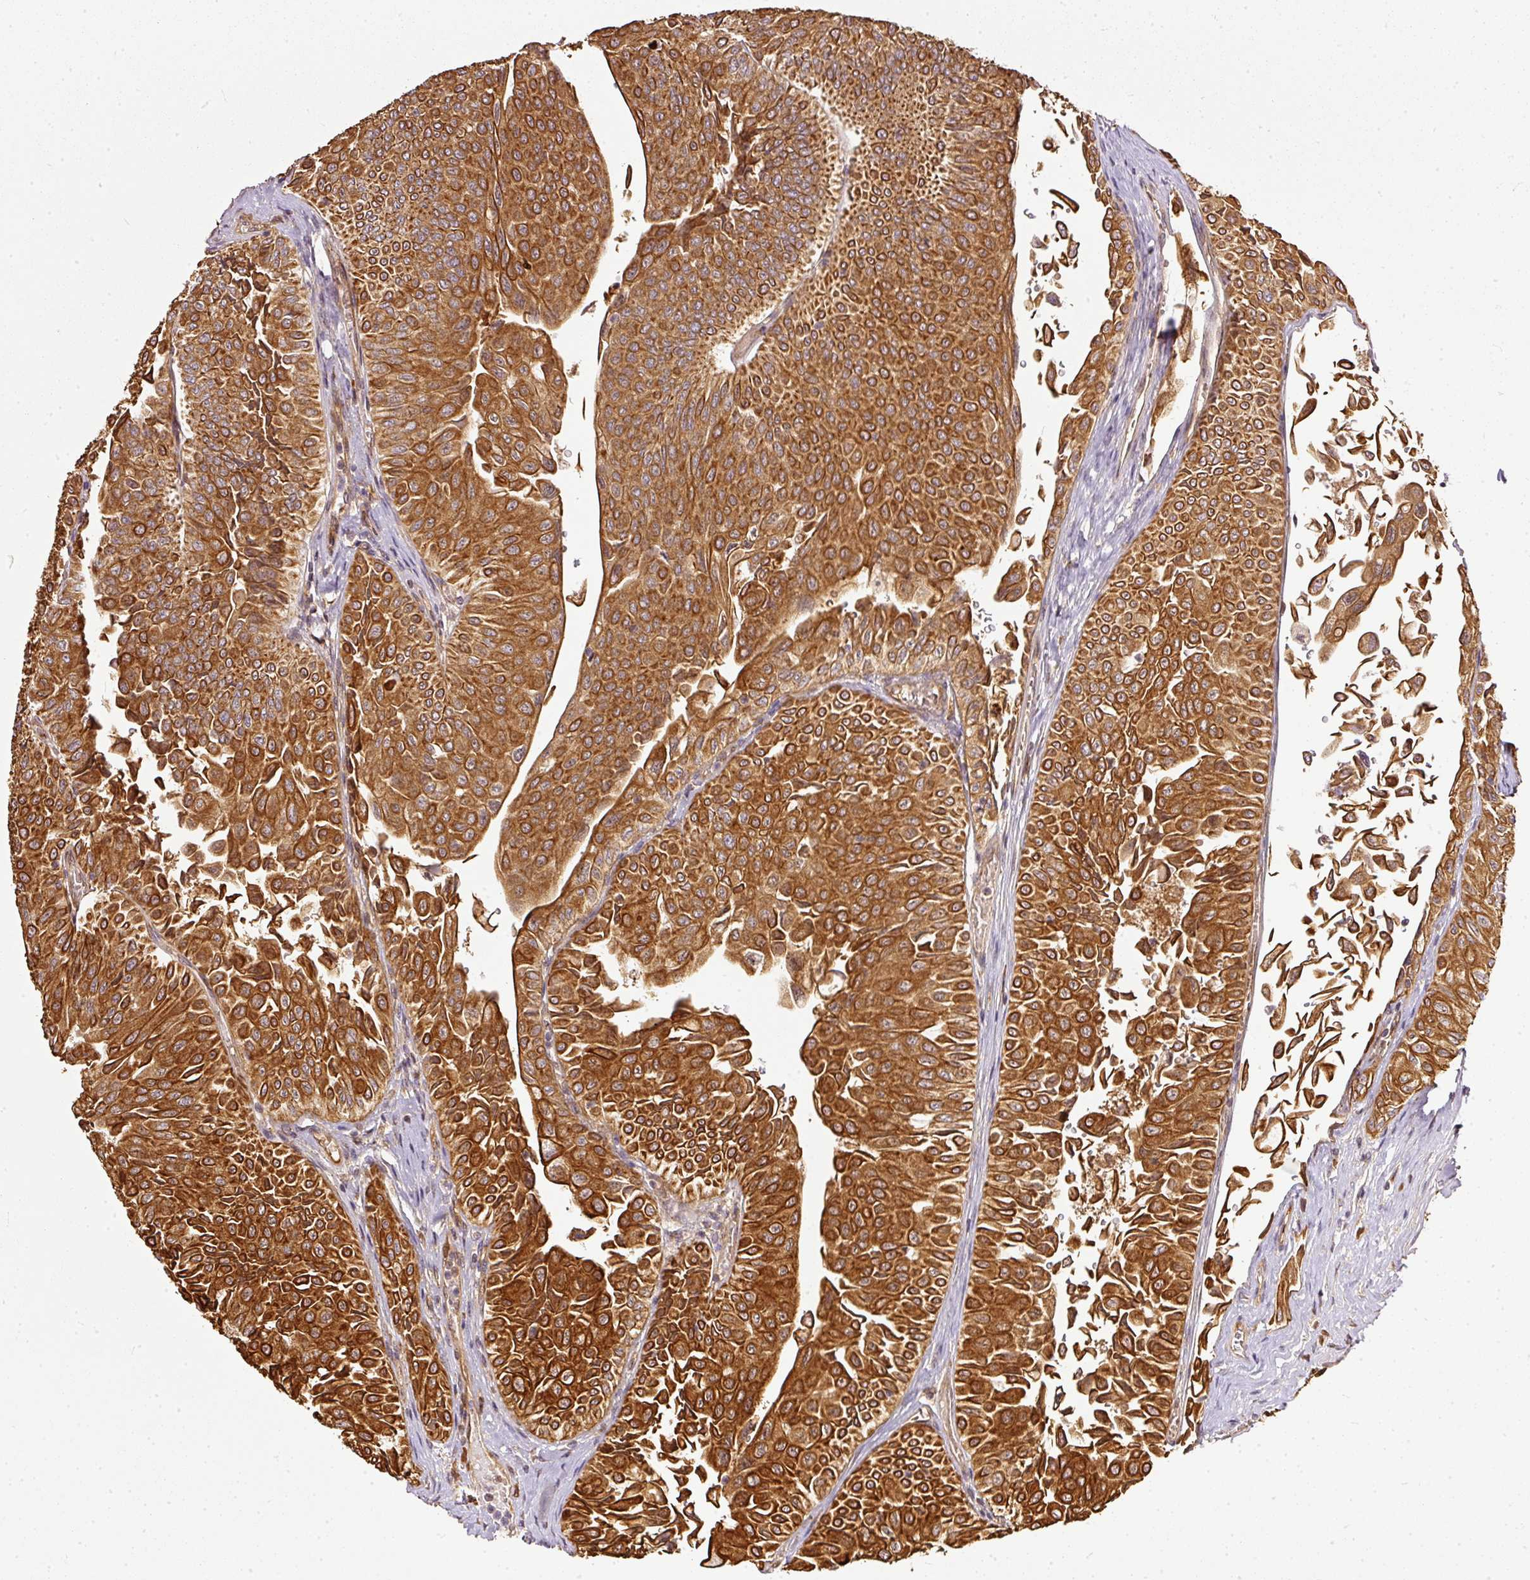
{"staining": {"intensity": "strong", "quantity": ">75%", "location": "cytoplasmic/membranous"}, "tissue": "urothelial cancer", "cell_type": "Tumor cells", "image_type": "cancer", "snomed": [{"axis": "morphology", "description": "Urothelial carcinoma, NOS"}, {"axis": "topography", "description": "Urinary bladder"}], "caption": "The immunohistochemical stain labels strong cytoplasmic/membranous staining in tumor cells of transitional cell carcinoma tissue.", "gene": "MIF4GD", "patient": {"sex": "male", "age": 59}}